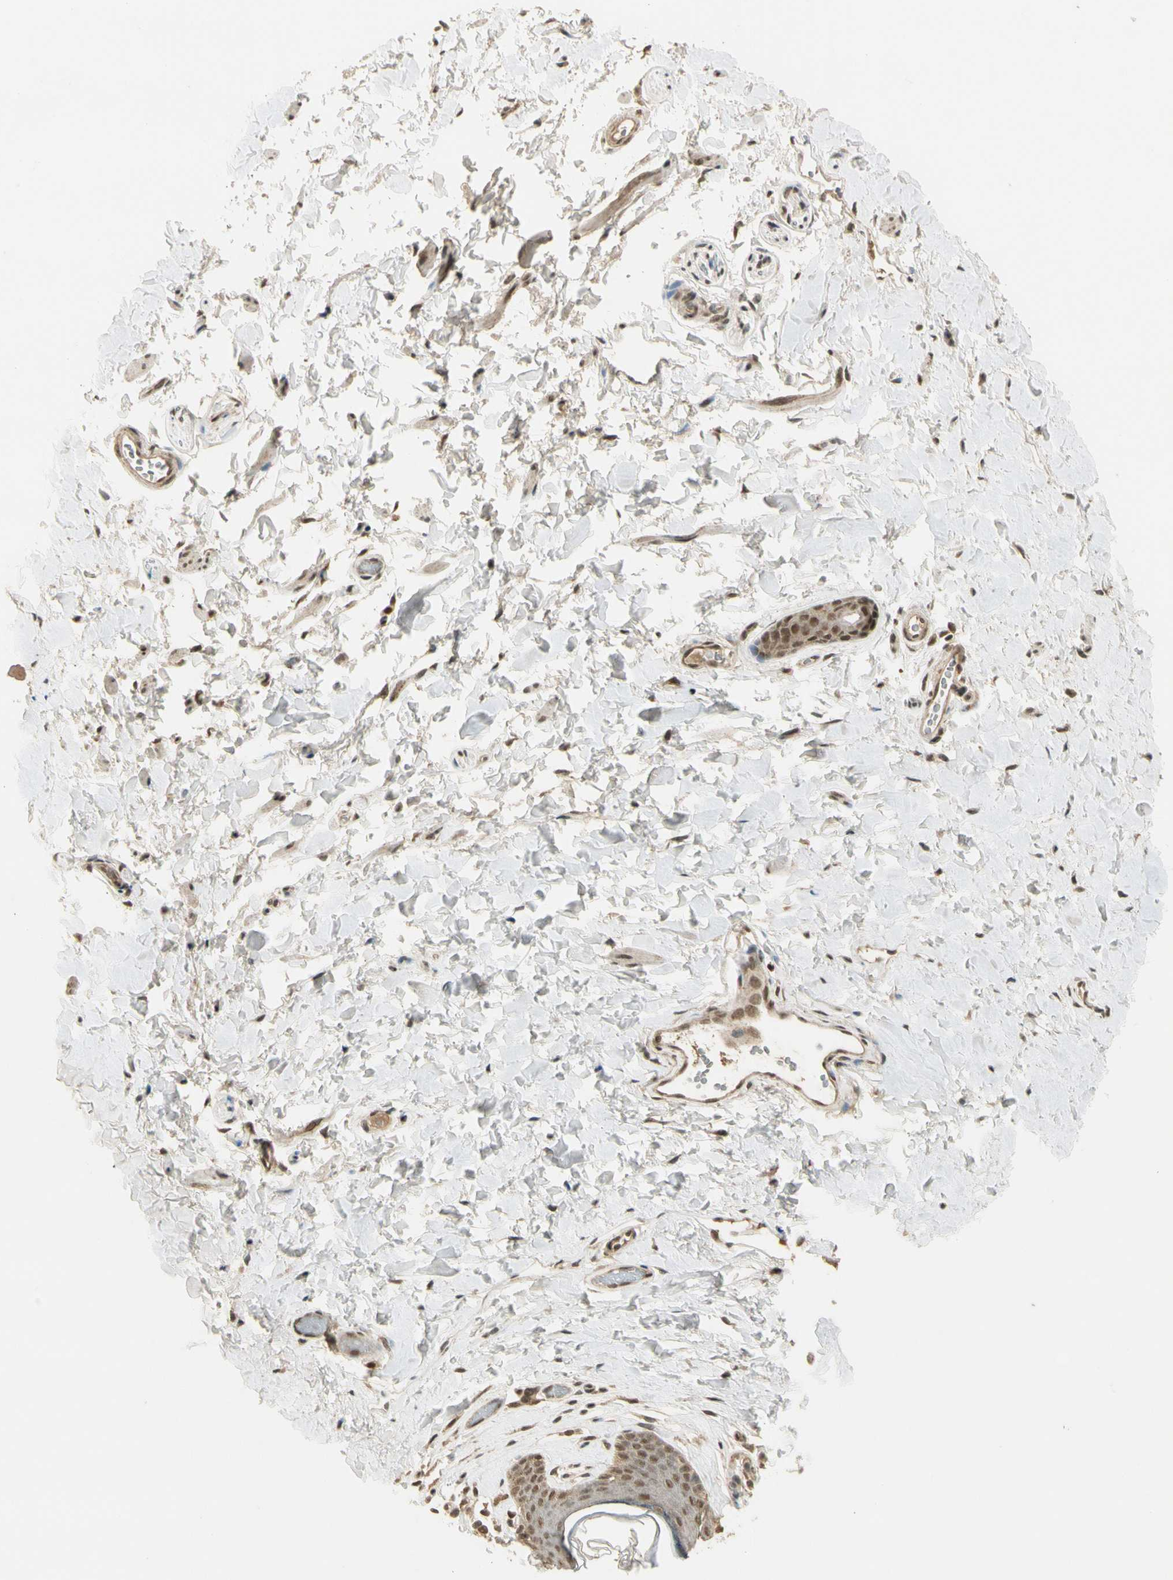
{"staining": {"intensity": "moderate", "quantity": ">75%", "location": "cytoplasmic/membranous,nuclear"}, "tissue": "skin", "cell_type": "Epidermal cells", "image_type": "normal", "snomed": [{"axis": "morphology", "description": "Normal tissue, NOS"}, {"axis": "morphology", "description": "Inflammation, NOS"}, {"axis": "topography", "description": "Vulva"}], "caption": "Protein staining displays moderate cytoplasmic/membranous,nuclear positivity in approximately >75% of epidermal cells in unremarkable skin.", "gene": "ZNF135", "patient": {"sex": "female", "age": 84}}